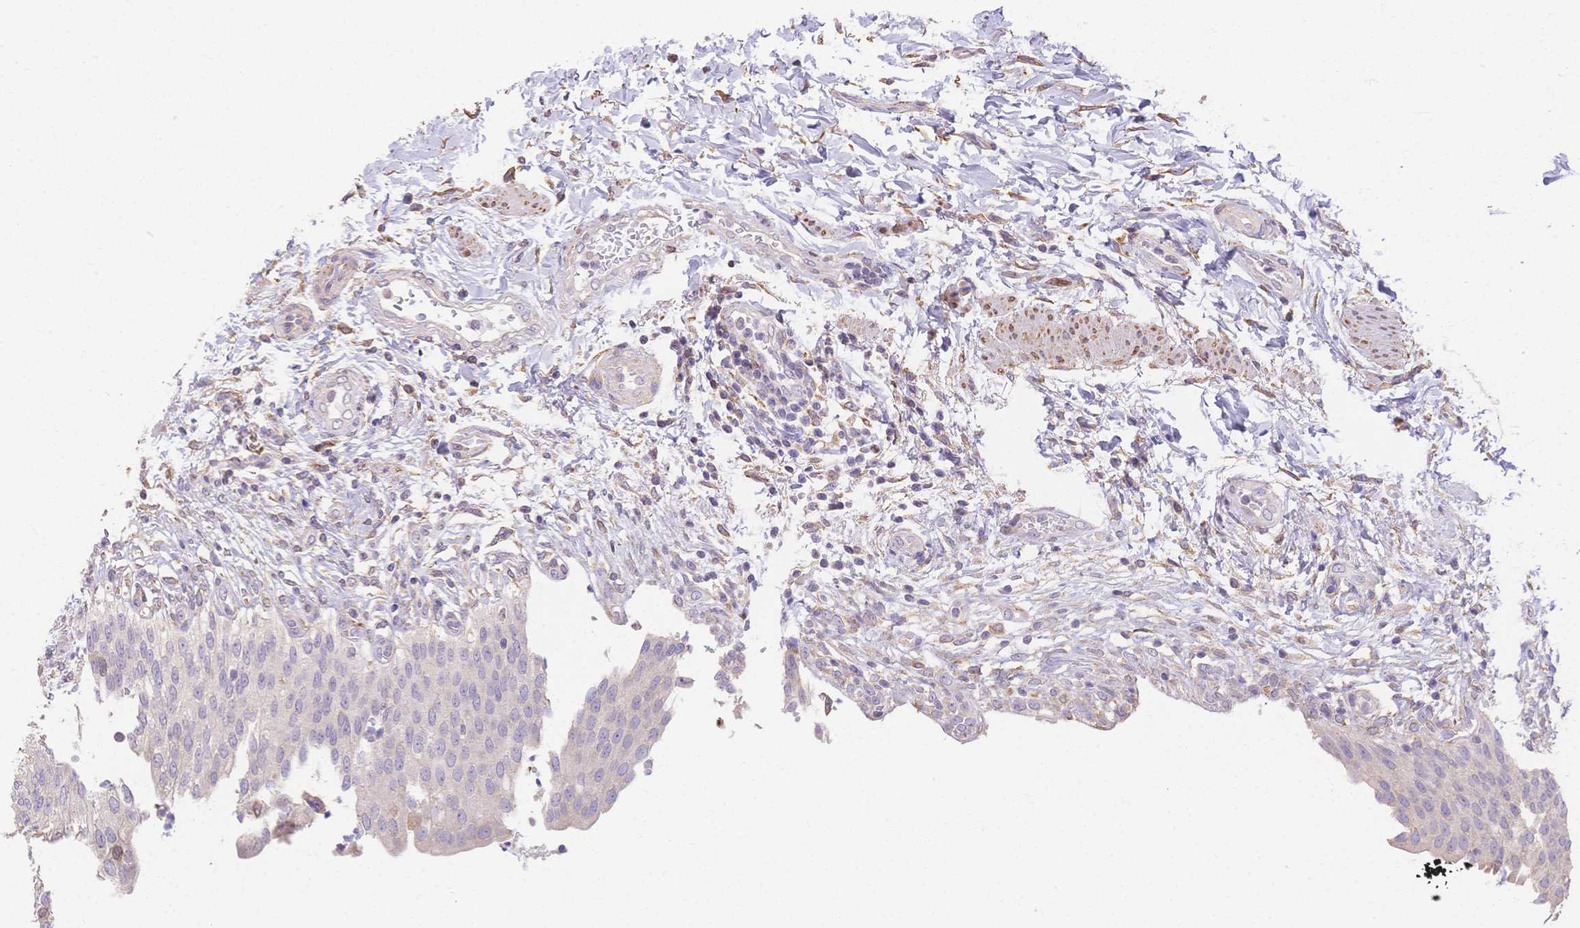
{"staining": {"intensity": "negative", "quantity": "none", "location": "none"}, "tissue": "urinary bladder", "cell_type": "Urothelial cells", "image_type": "normal", "snomed": [{"axis": "morphology", "description": "Normal tissue, NOS"}, {"axis": "topography", "description": "Urinary bladder"}, {"axis": "topography", "description": "Peripheral nerve tissue"}], "caption": "Photomicrograph shows no significant protein positivity in urothelial cells of unremarkable urinary bladder.", "gene": "HS3ST5", "patient": {"sex": "female", "age": 60}}